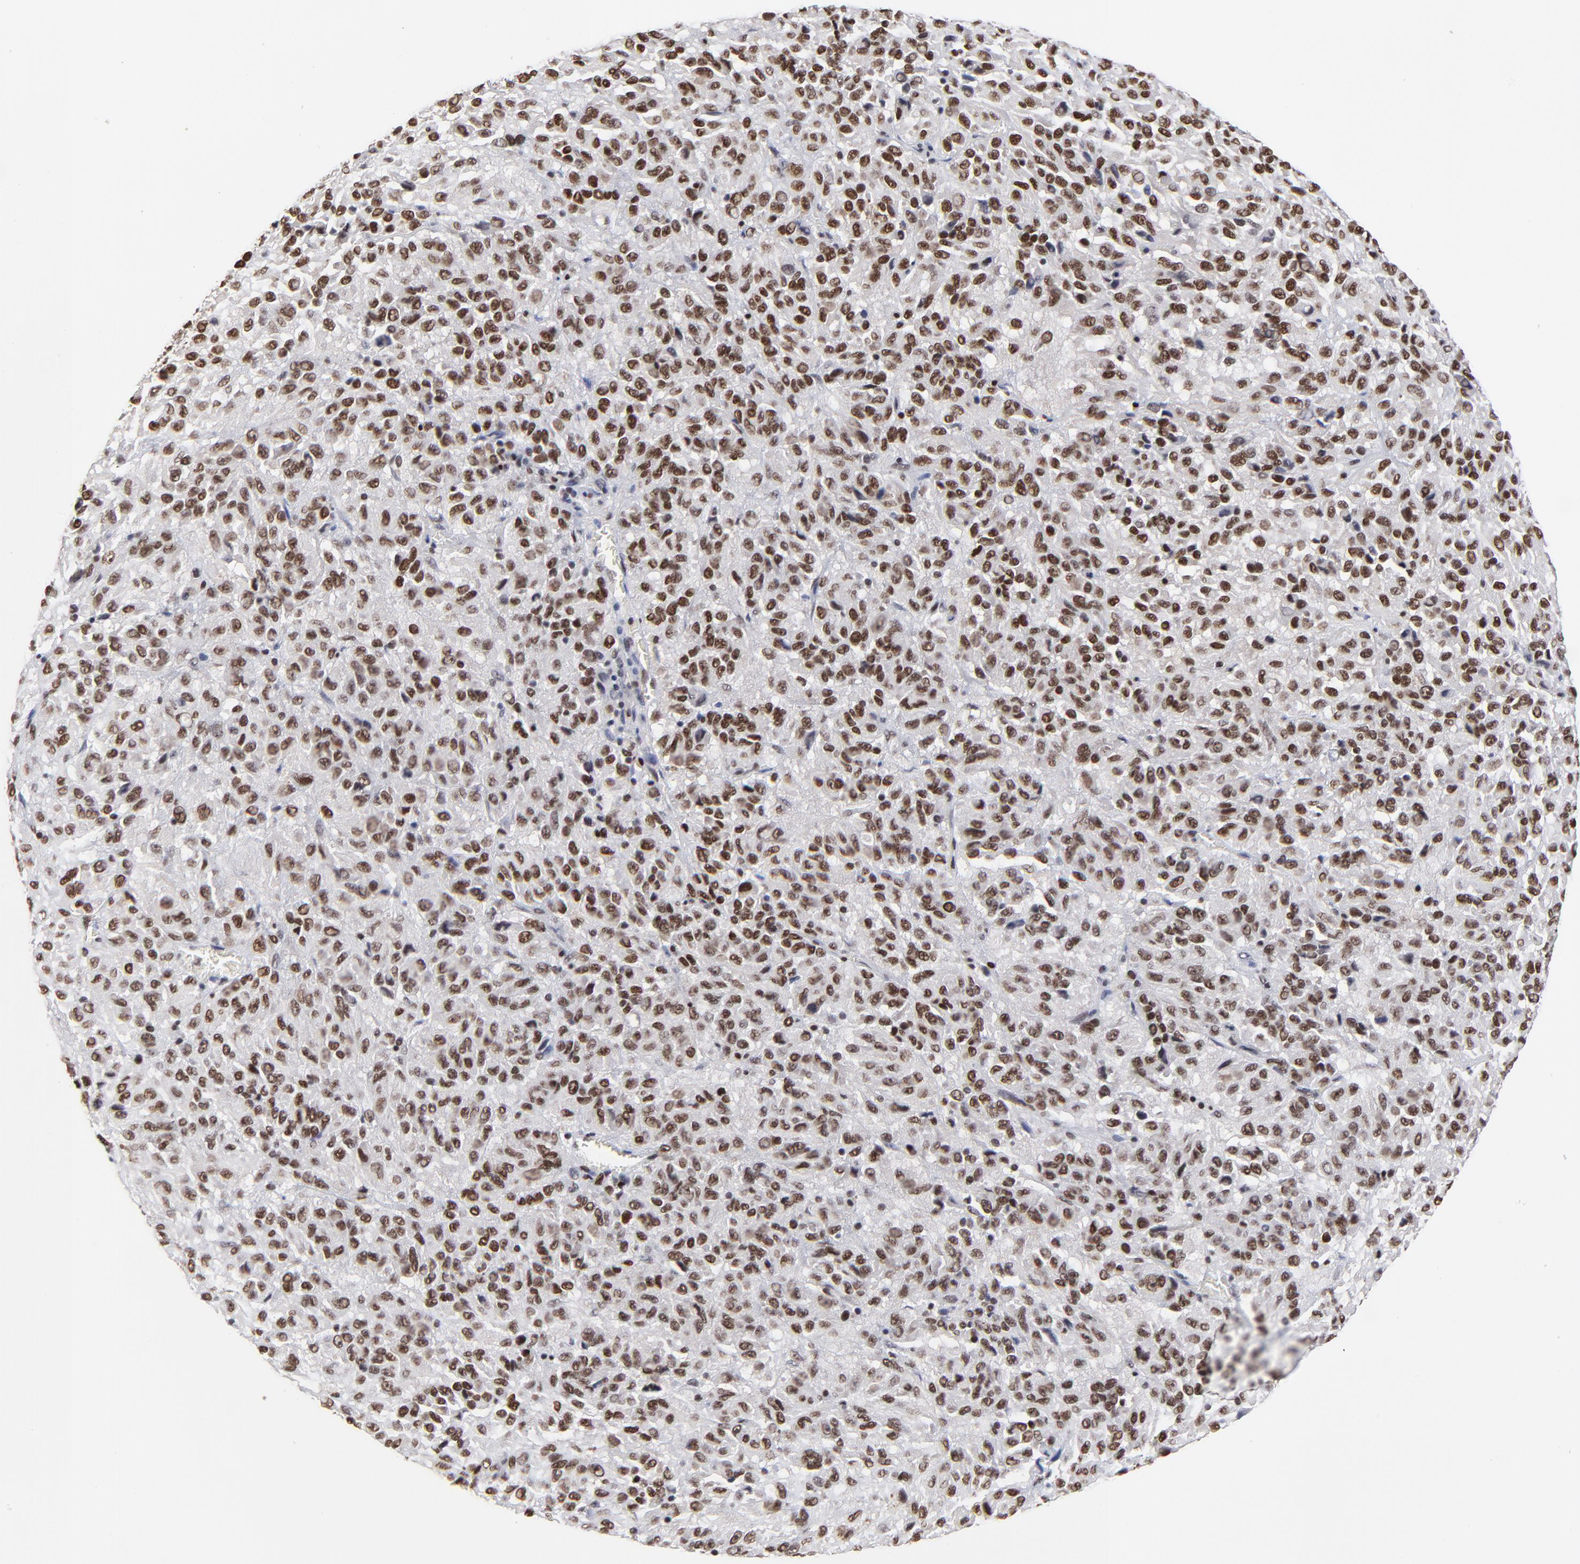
{"staining": {"intensity": "moderate", "quantity": ">75%", "location": "nuclear"}, "tissue": "melanoma", "cell_type": "Tumor cells", "image_type": "cancer", "snomed": [{"axis": "morphology", "description": "Malignant melanoma, Metastatic site"}, {"axis": "topography", "description": "Lung"}], "caption": "Protein staining exhibits moderate nuclear expression in about >75% of tumor cells in malignant melanoma (metastatic site).", "gene": "ZMYM3", "patient": {"sex": "male", "age": 64}}